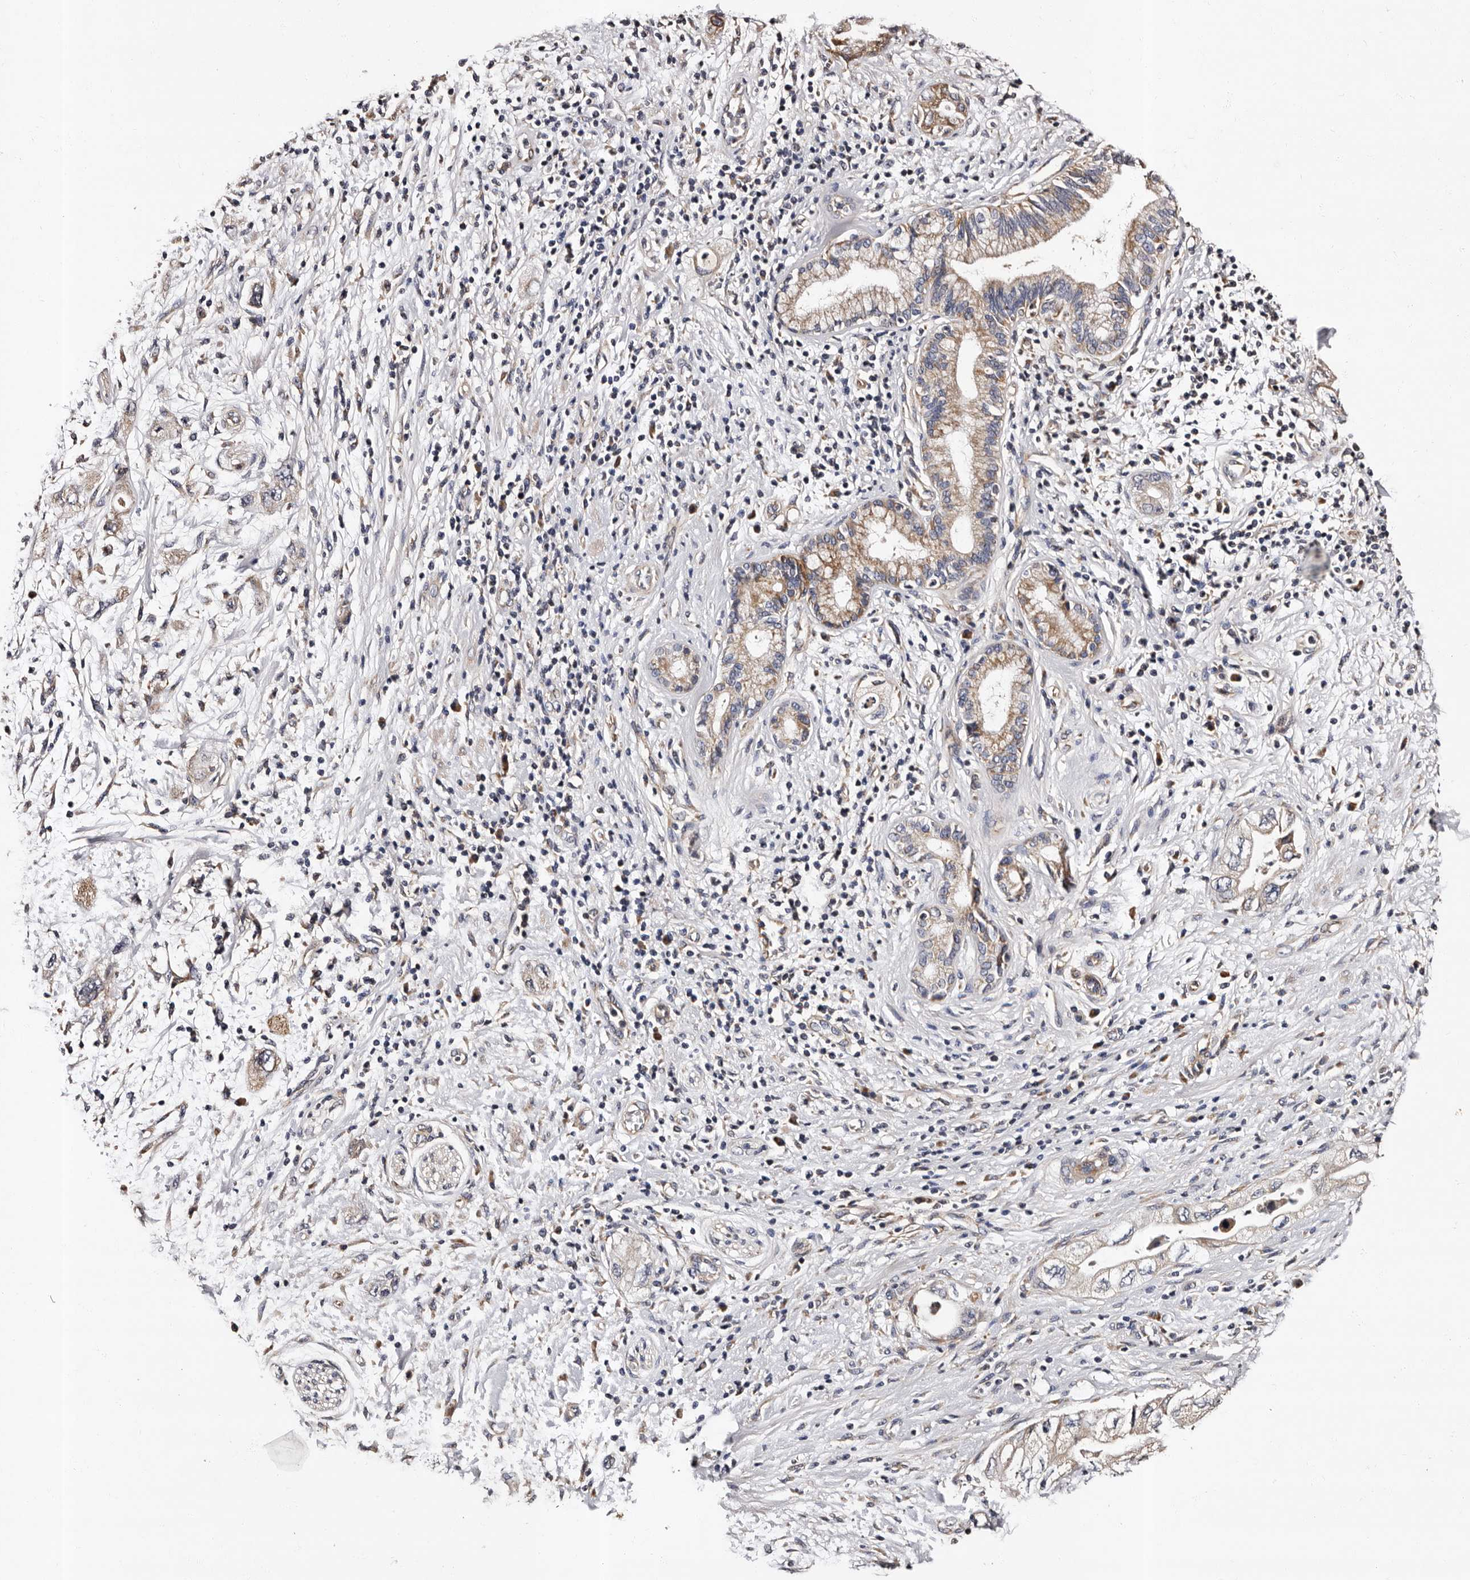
{"staining": {"intensity": "weak", "quantity": "25%-75%", "location": "cytoplasmic/membranous"}, "tissue": "pancreatic cancer", "cell_type": "Tumor cells", "image_type": "cancer", "snomed": [{"axis": "morphology", "description": "Adenocarcinoma, NOS"}, {"axis": "topography", "description": "Pancreas"}], "caption": "Immunohistochemical staining of pancreatic cancer (adenocarcinoma) reveals low levels of weak cytoplasmic/membranous expression in about 25%-75% of tumor cells. (IHC, brightfield microscopy, high magnification).", "gene": "ADCK5", "patient": {"sex": "female", "age": 73}}